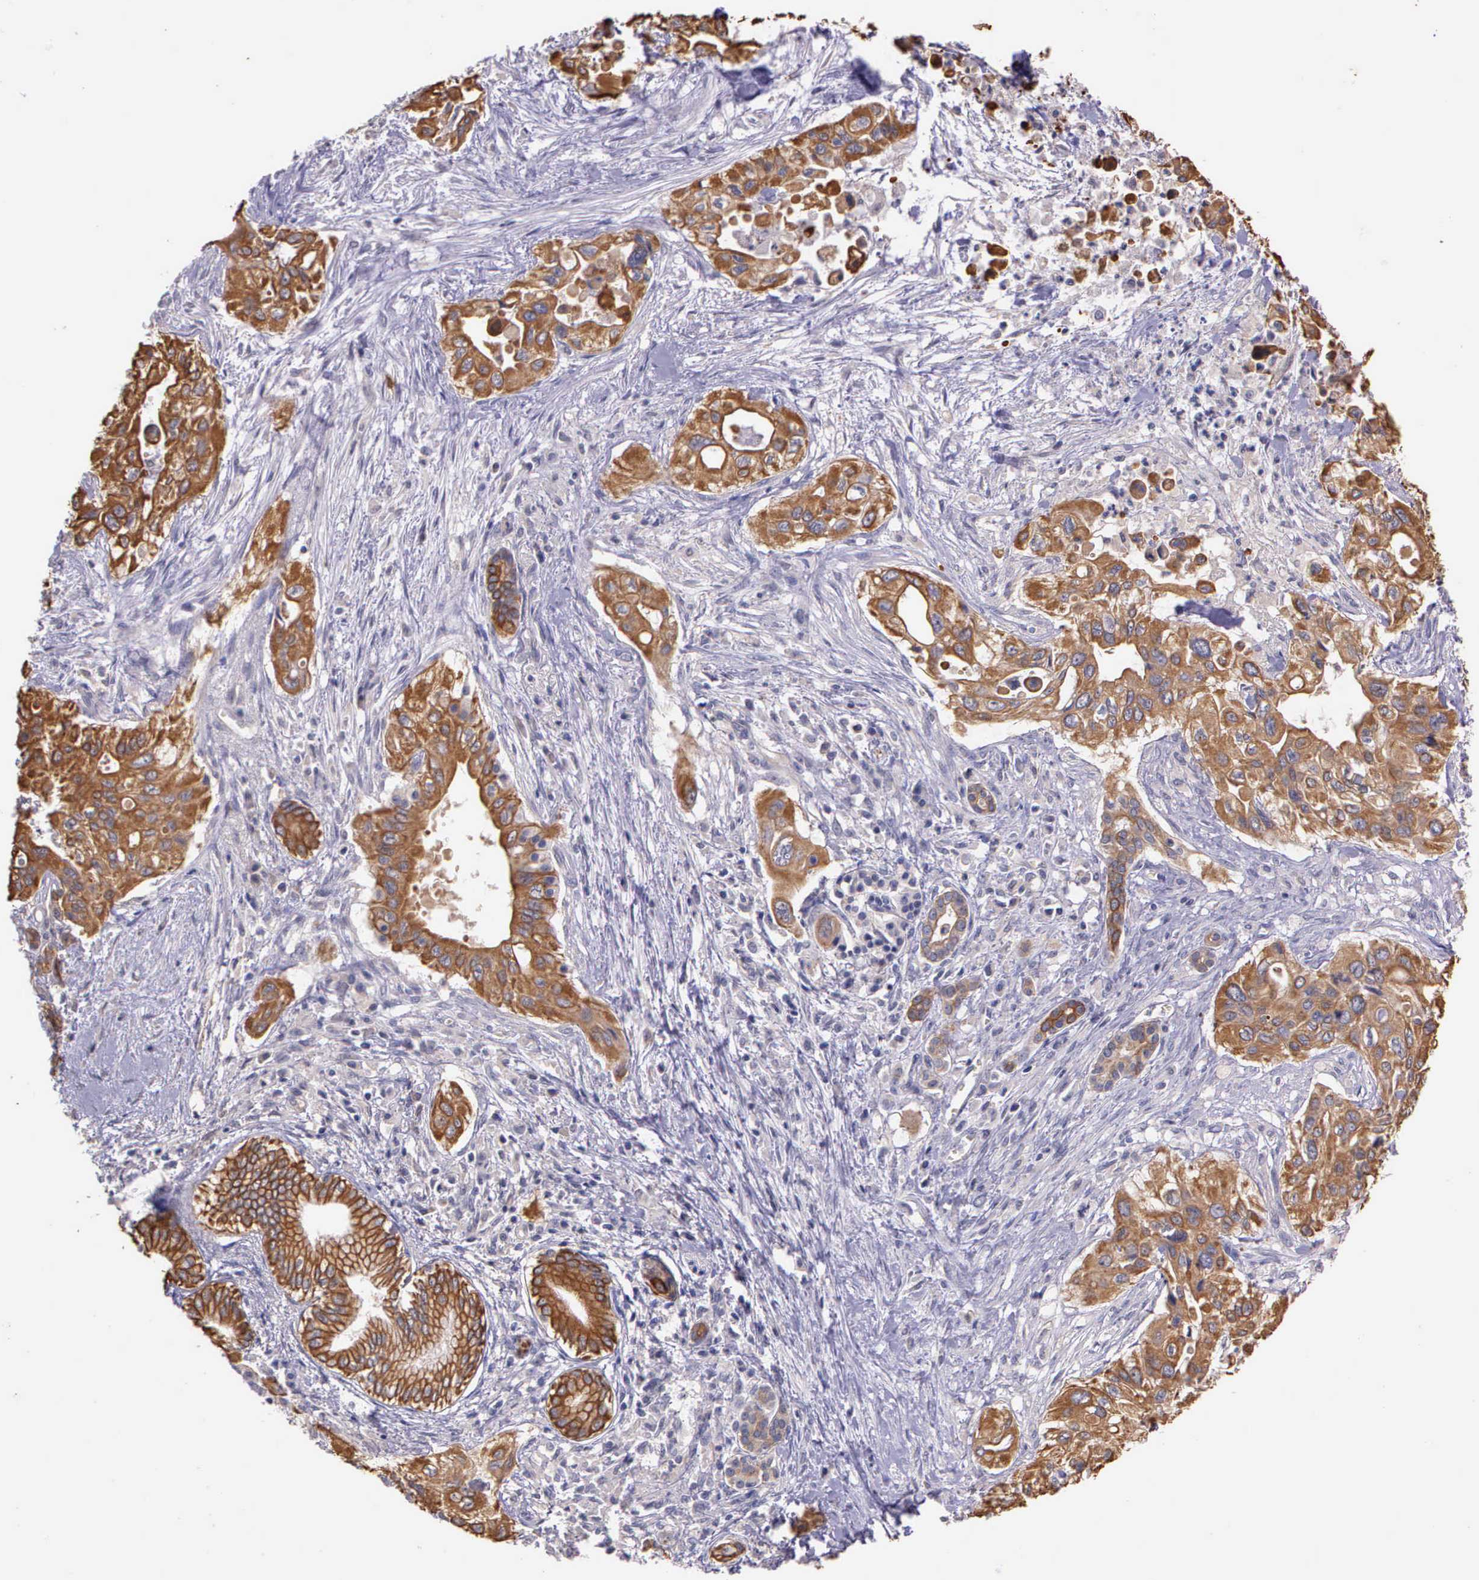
{"staining": {"intensity": "moderate", "quantity": ">75%", "location": "cytoplasmic/membranous"}, "tissue": "pancreatic cancer", "cell_type": "Tumor cells", "image_type": "cancer", "snomed": [{"axis": "morphology", "description": "Adenocarcinoma, NOS"}, {"axis": "topography", "description": "Pancreas"}], "caption": "Adenocarcinoma (pancreatic) tissue reveals moderate cytoplasmic/membranous expression in about >75% of tumor cells", "gene": "IGBP1", "patient": {"sex": "male", "age": 77}}